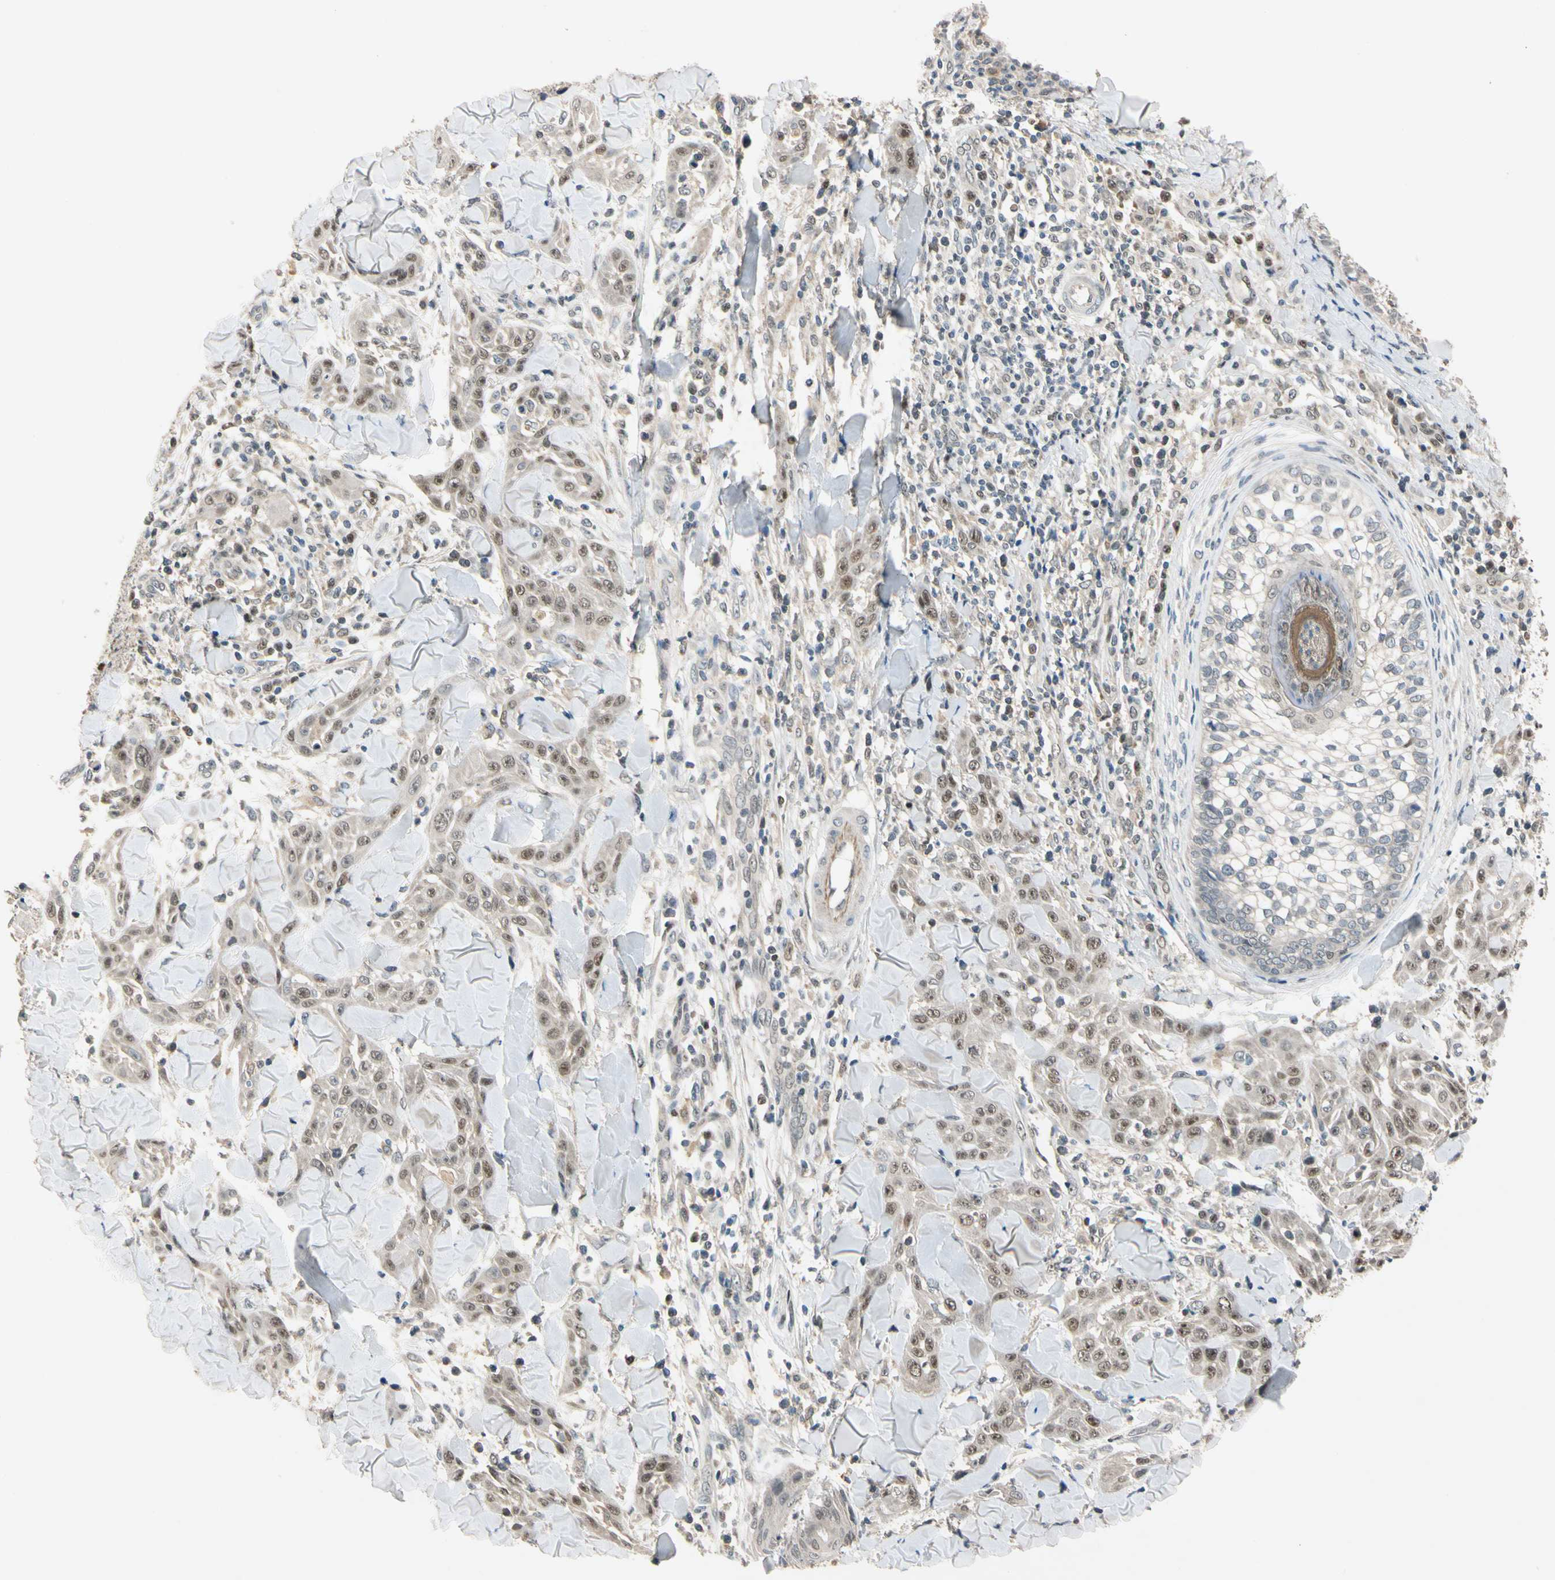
{"staining": {"intensity": "moderate", "quantity": ">75%", "location": "cytoplasmic/membranous,nuclear"}, "tissue": "skin cancer", "cell_type": "Tumor cells", "image_type": "cancer", "snomed": [{"axis": "morphology", "description": "Squamous cell carcinoma, NOS"}, {"axis": "topography", "description": "Skin"}], "caption": "Immunohistochemical staining of skin cancer demonstrates medium levels of moderate cytoplasmic/membranous and nuclear protein positivity in approximately >75% of tumor cells.", "gene": "RIOX2", "patient": {"sex": "male", "age": 24}}